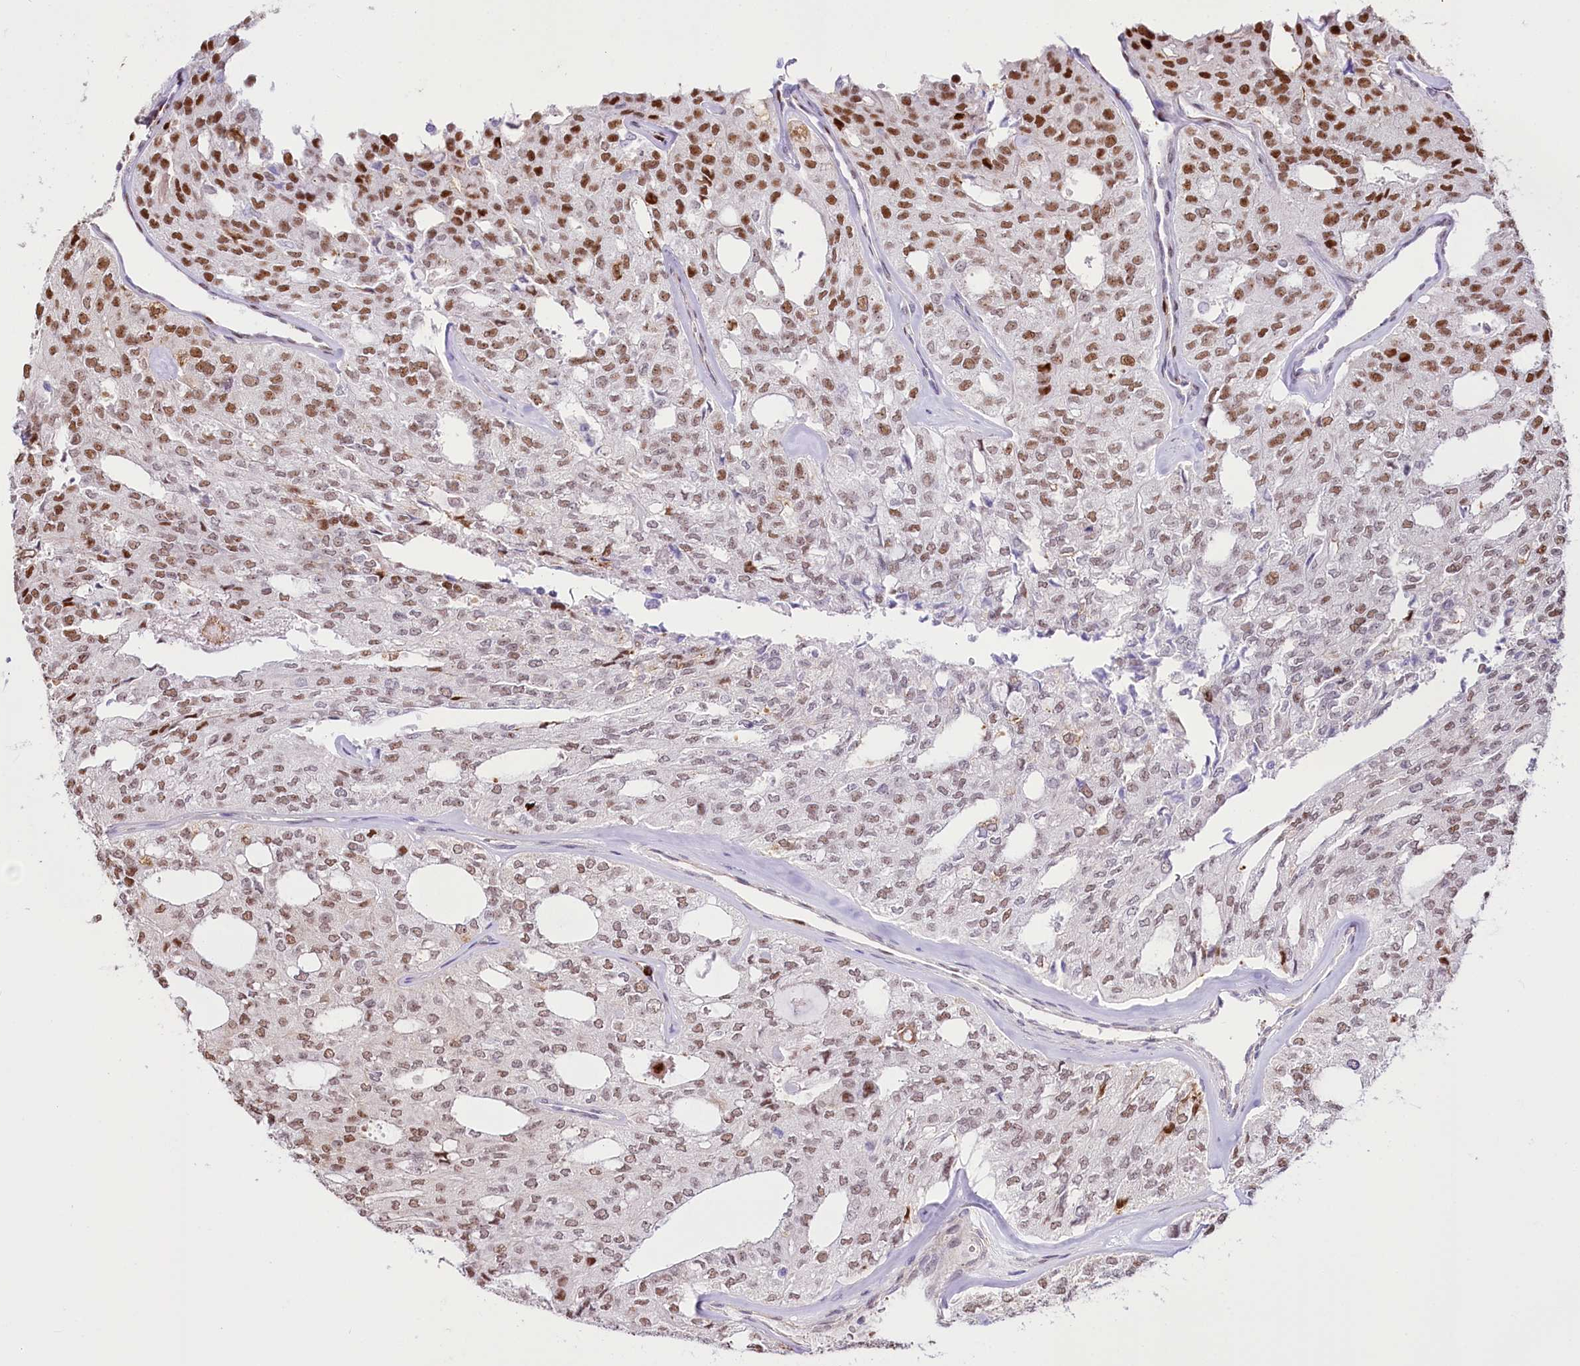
{"staining": {"intensity": "moderate", "quantity": ">75%", "location": "nuclear"}, "tissue": "thyroid cancer", "cell_type": "Tumor cells", "image_type": "cancer", "snomed": [{"axis": "morphology", "description": "Follicular adenoma carcinoma, NOS"}, {"axis": "topography", "description": "Thyroid gland"}], "caption": "Immunohistochemical staining of thyroid follicular adenoma carcinoma displays moderate nuclear protein staining in about >75% of tumor cells. (Stains: DAB in brown, nuclei in blue, Microscopy: brightfield microscopy at high magnification).", "gene": "PTMS", "patient": {"sex": "male", "age": 75}}